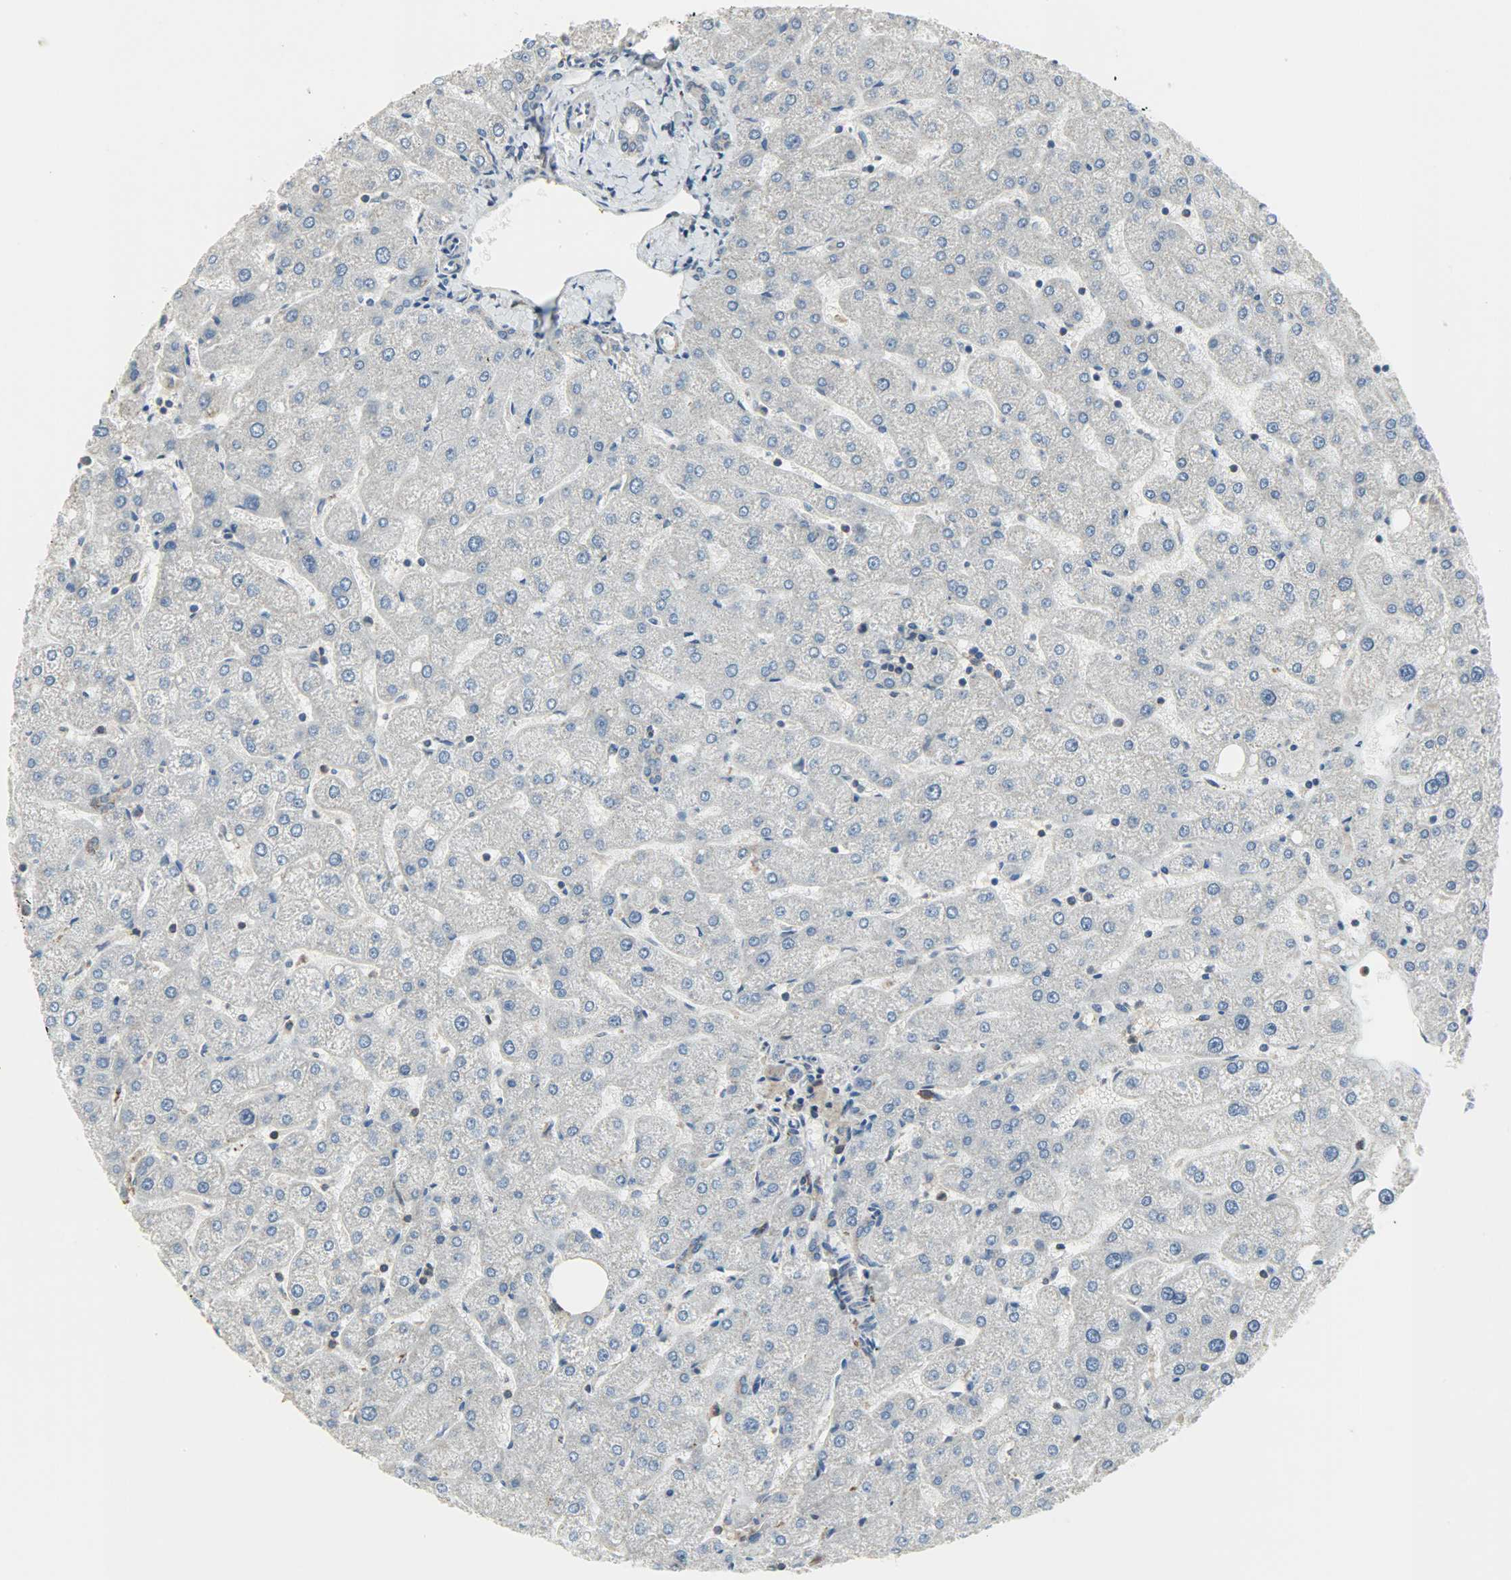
{"staining": {"intensity": "weak", "quantity": ">75%", "location": "cytoplasmic/membranous"}, "tissue": "liver", "cell_type": "Cholangiocytes", "image_type": "normal", "snomed": [{"axis": "morphology", "description": "Normal tissue, NOS"}, {"axis": "topography", "description": "Liver"}], "caption": "Immunohistochemical staining of unremarkable liver reveals weak cytoplasmic/membranous protein staining in approximately >75% of cholangiocytes. Nuclei are stained in blue.", "gene": "DNAJA4", "patient": {"sex": "male", "age": 67}}